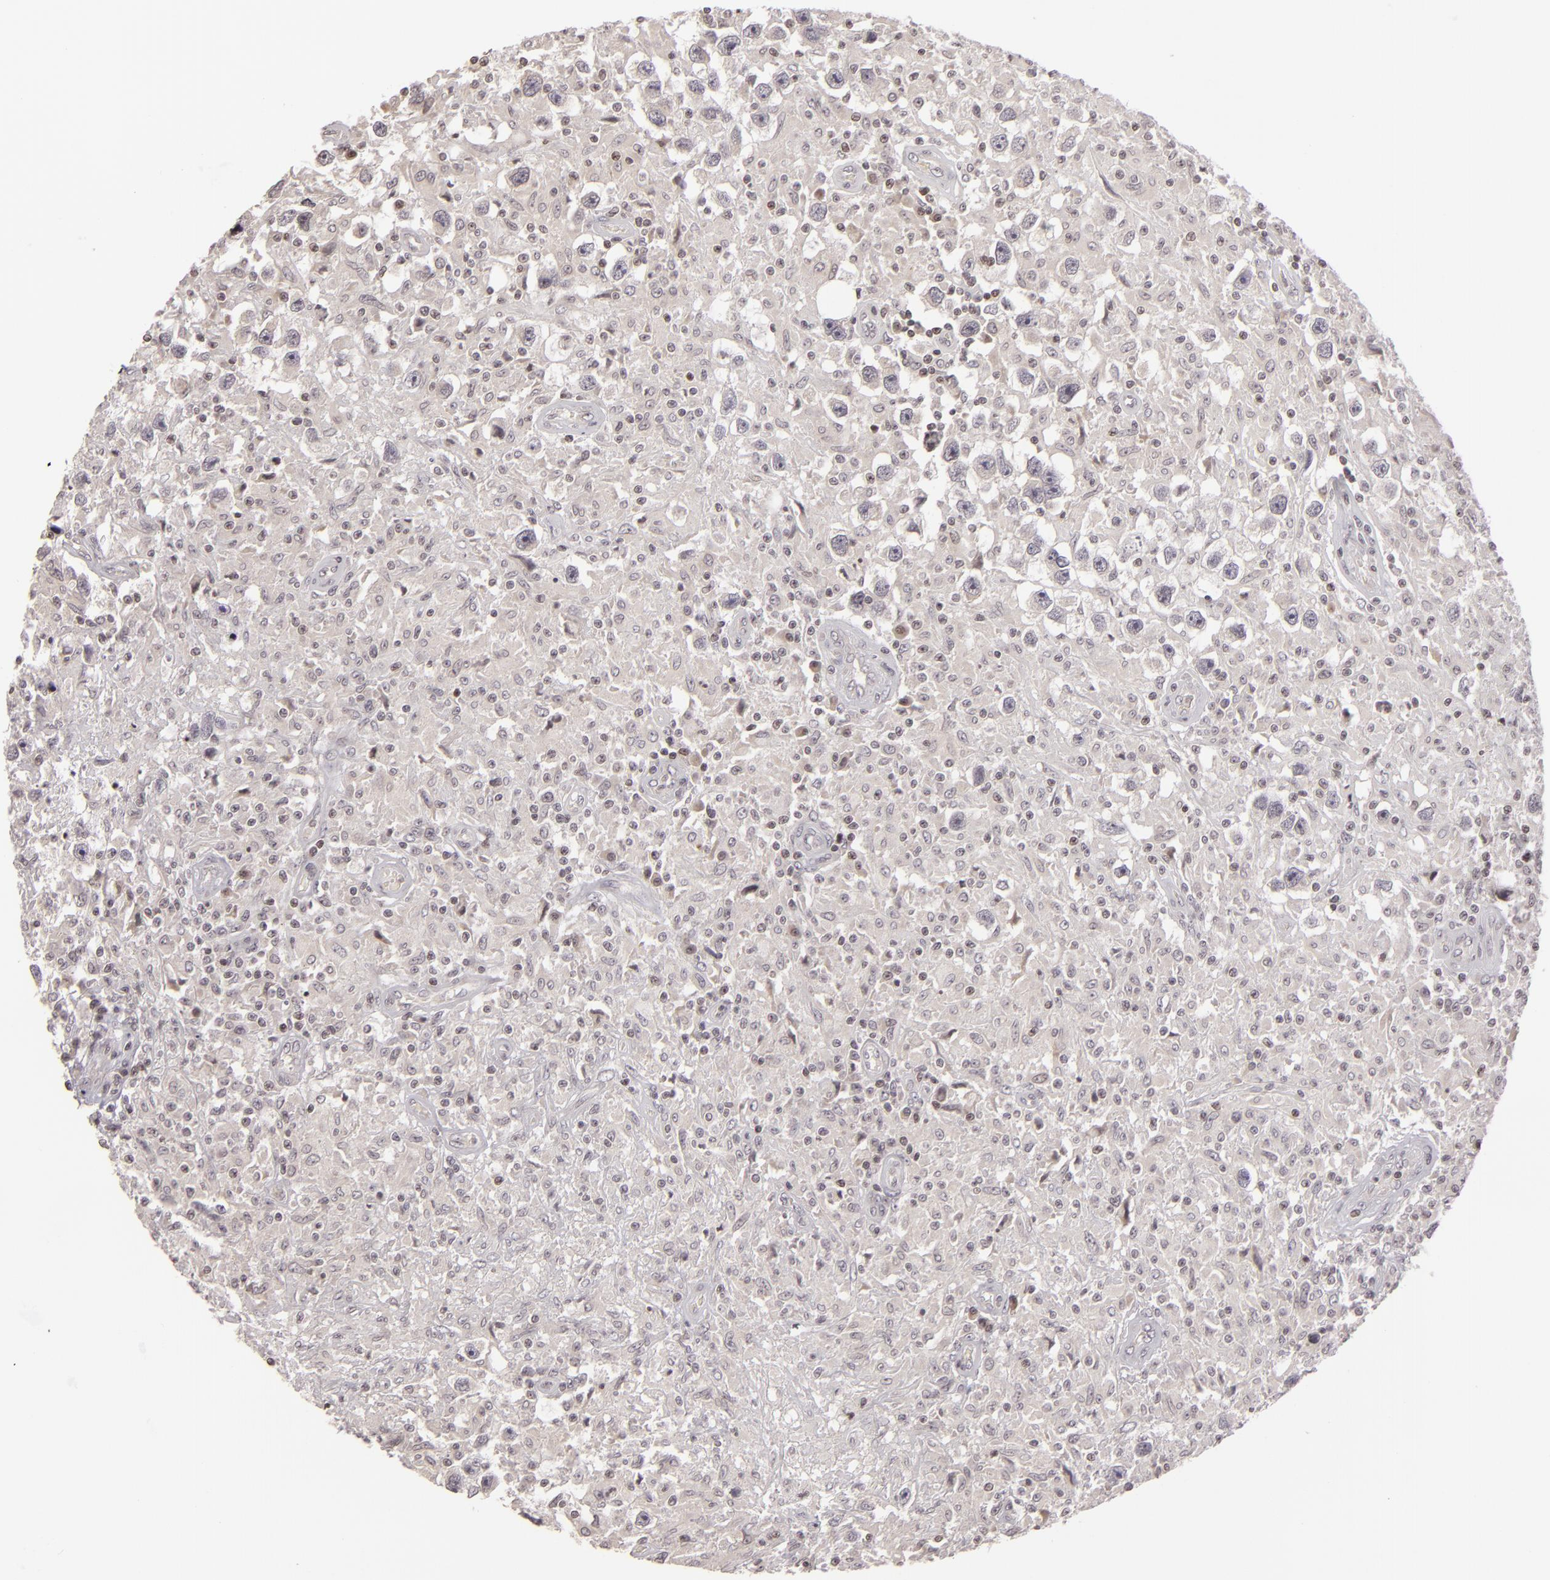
{"staining": {"intensity": "negative", "quantity": "none", "location": "none"}, "tissue": "testis cancer", "cell_type": "Tumor cells", "image_type": "cancer", "snomed": [{"axis": "morphology", "description": "Seminoma, NOS"}, {"axis": "topography", "description": "Testis"}], "caption": "This is a image of immunohistochemistry (IHC) staining of testis cancer, which shows no positivity in tumor cells.", "gene": "AKAP6", "patient": {"sex": "male", "age": 34}}